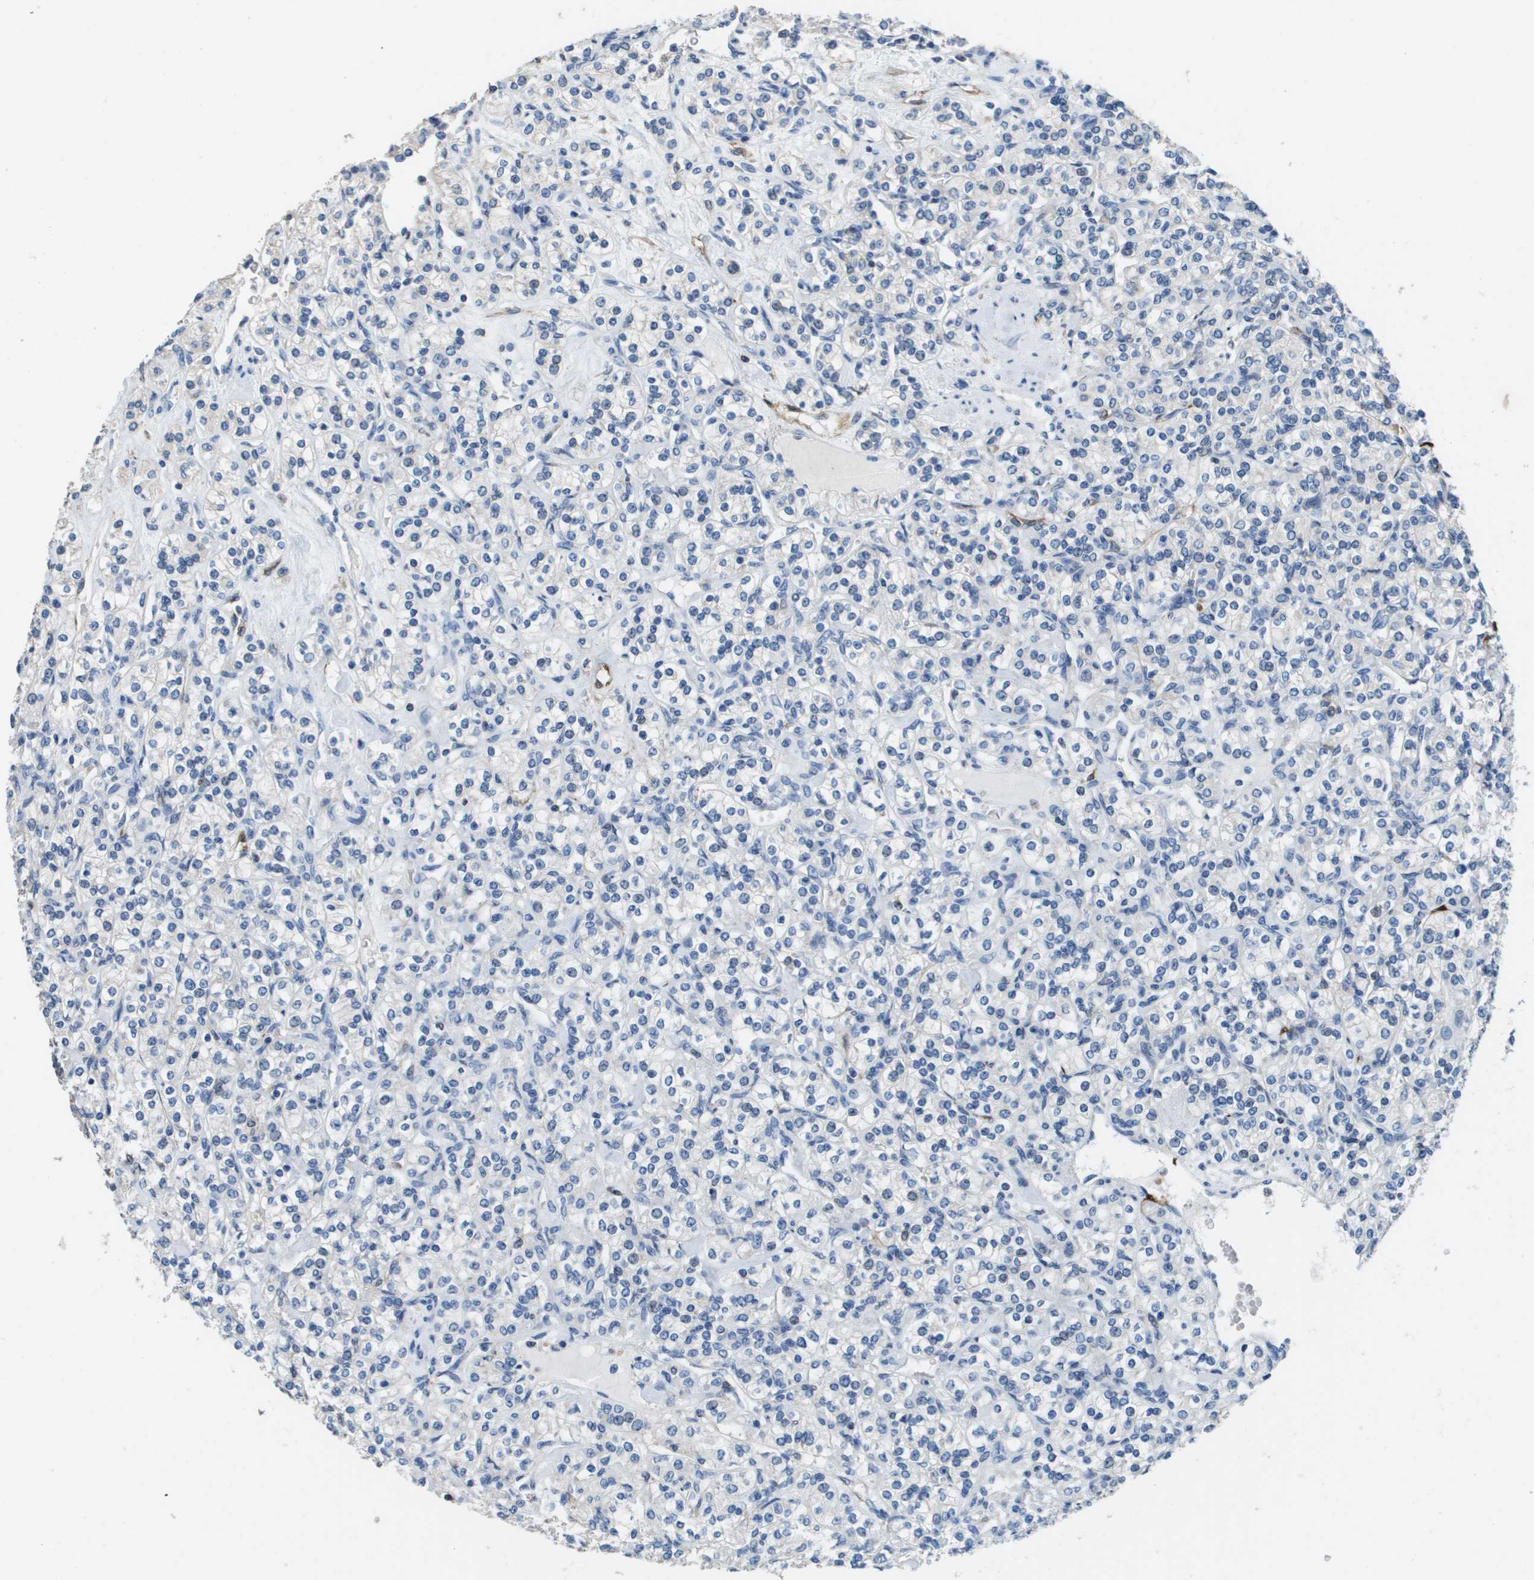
{"staining": {"intensity": "negative", "quantity": "none", "location": "none"}, "tissue": "renal cancer", "cell_type": "Tumor cells", "image_type": "cancer", "snomed": [{"axis": "morphology", "description": "Adenocarcinoma, NOS"}, {"axis": "topography", "description": "Kidney"}], "caption": "This is an IHC image of renal cancer. There is no expression in tumor cells.", "gene": "FABP5", "patient": {"sex": "male", "age": 77}}